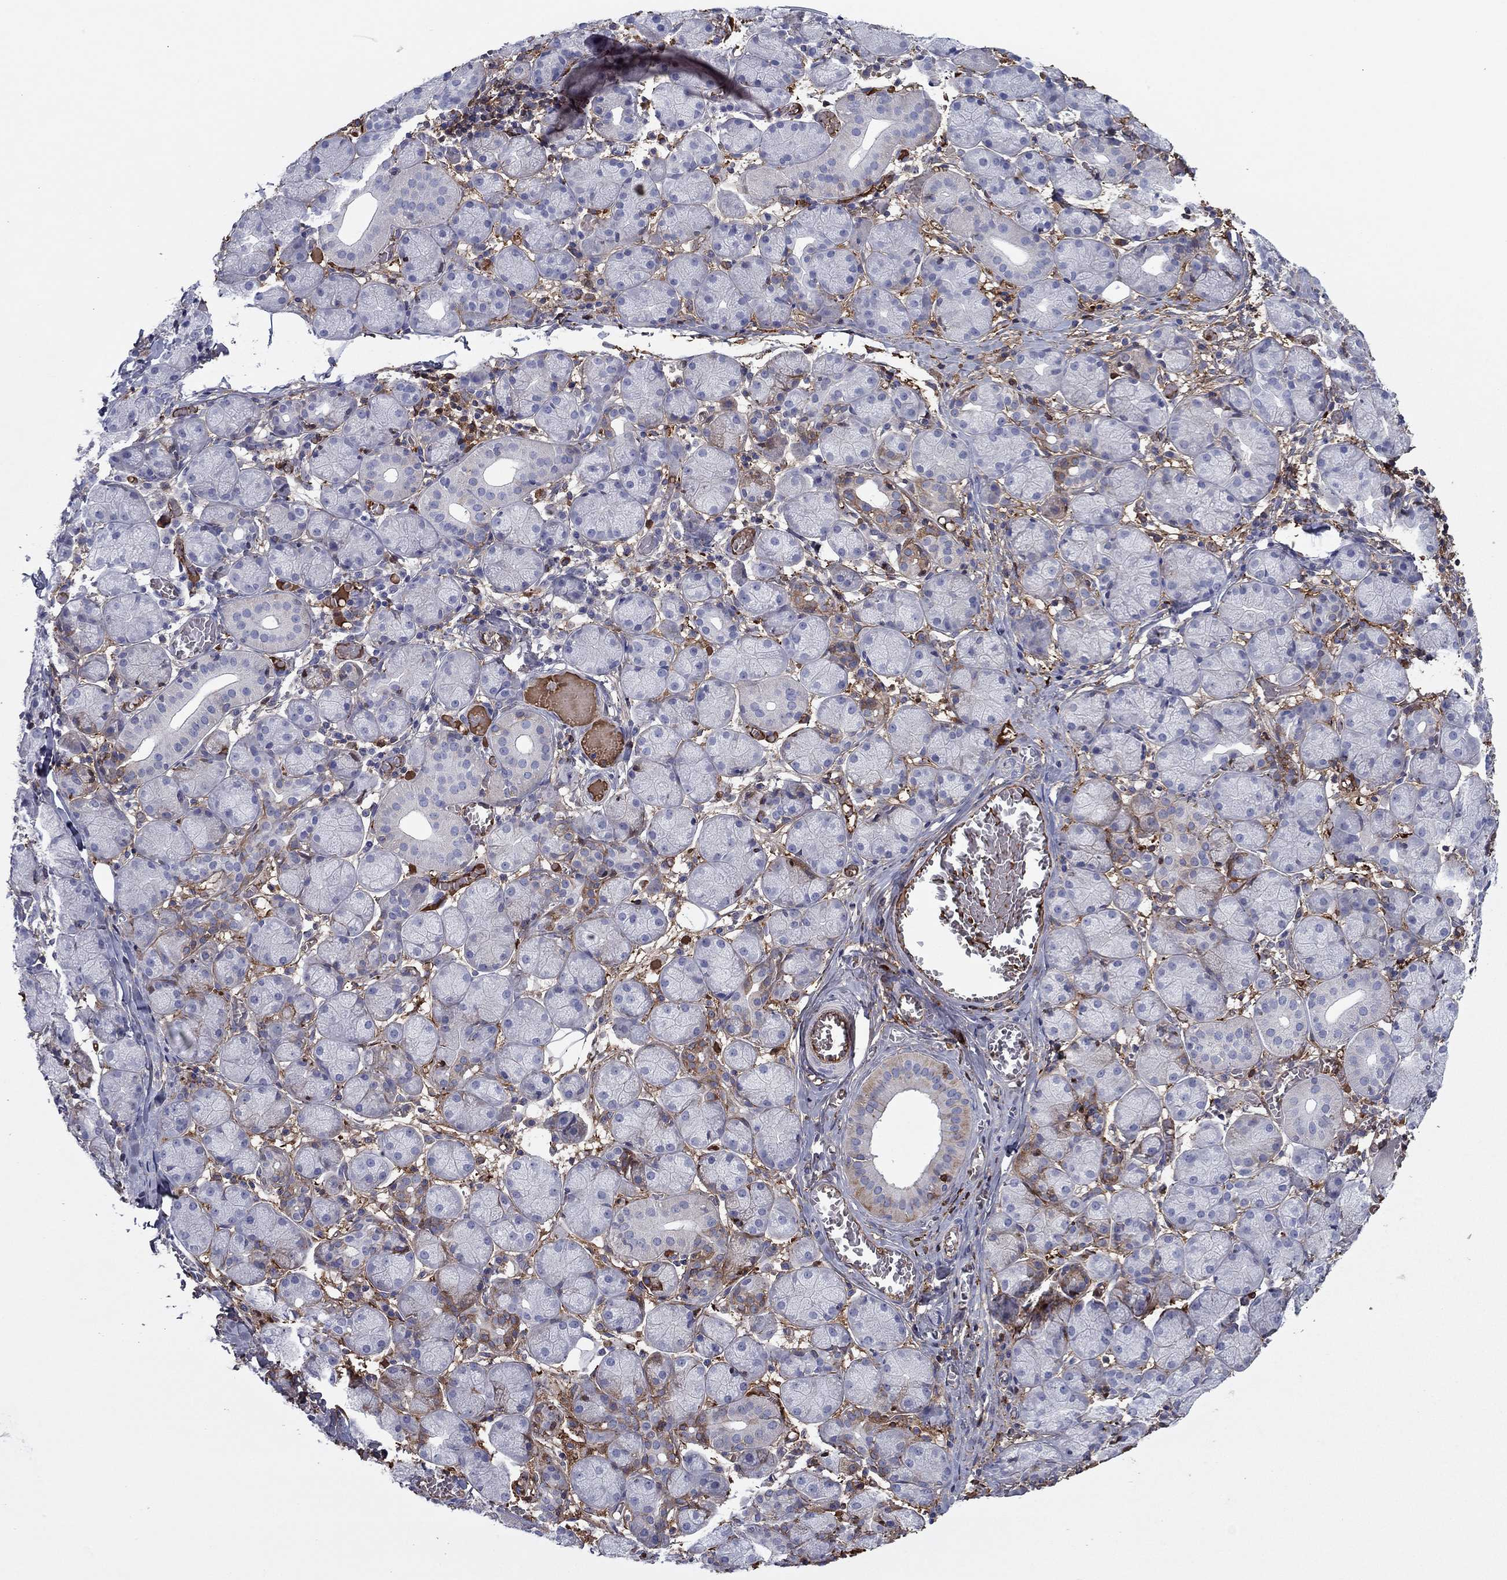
{"staining": {"intensity": "moderate", "quantity": "<25%", "location": "cytoplasmic/membranous"}, "tissue": "salivary gland", "cell_type": "Glandular cells", "image_type": "normal", "snomed": [{"axis": "morphology", "description": "Normal tissue, NOS"}, {"axis": "topography", "description": "Salivary gland"}, {"axis": "topography", "description": "Peripheral nerve tissue"}], "caption": "Immunohistochemistry (IHC) (DAB) staining of benign salivary gland shows moderate cytoplasmic/membranous protein staining in about <25% of glandular cells. (brown staining indicates protein expression, while blue staining denotes nuclei).", "gene": "HPX", "patient": {"sex": "female", "age": 24}}